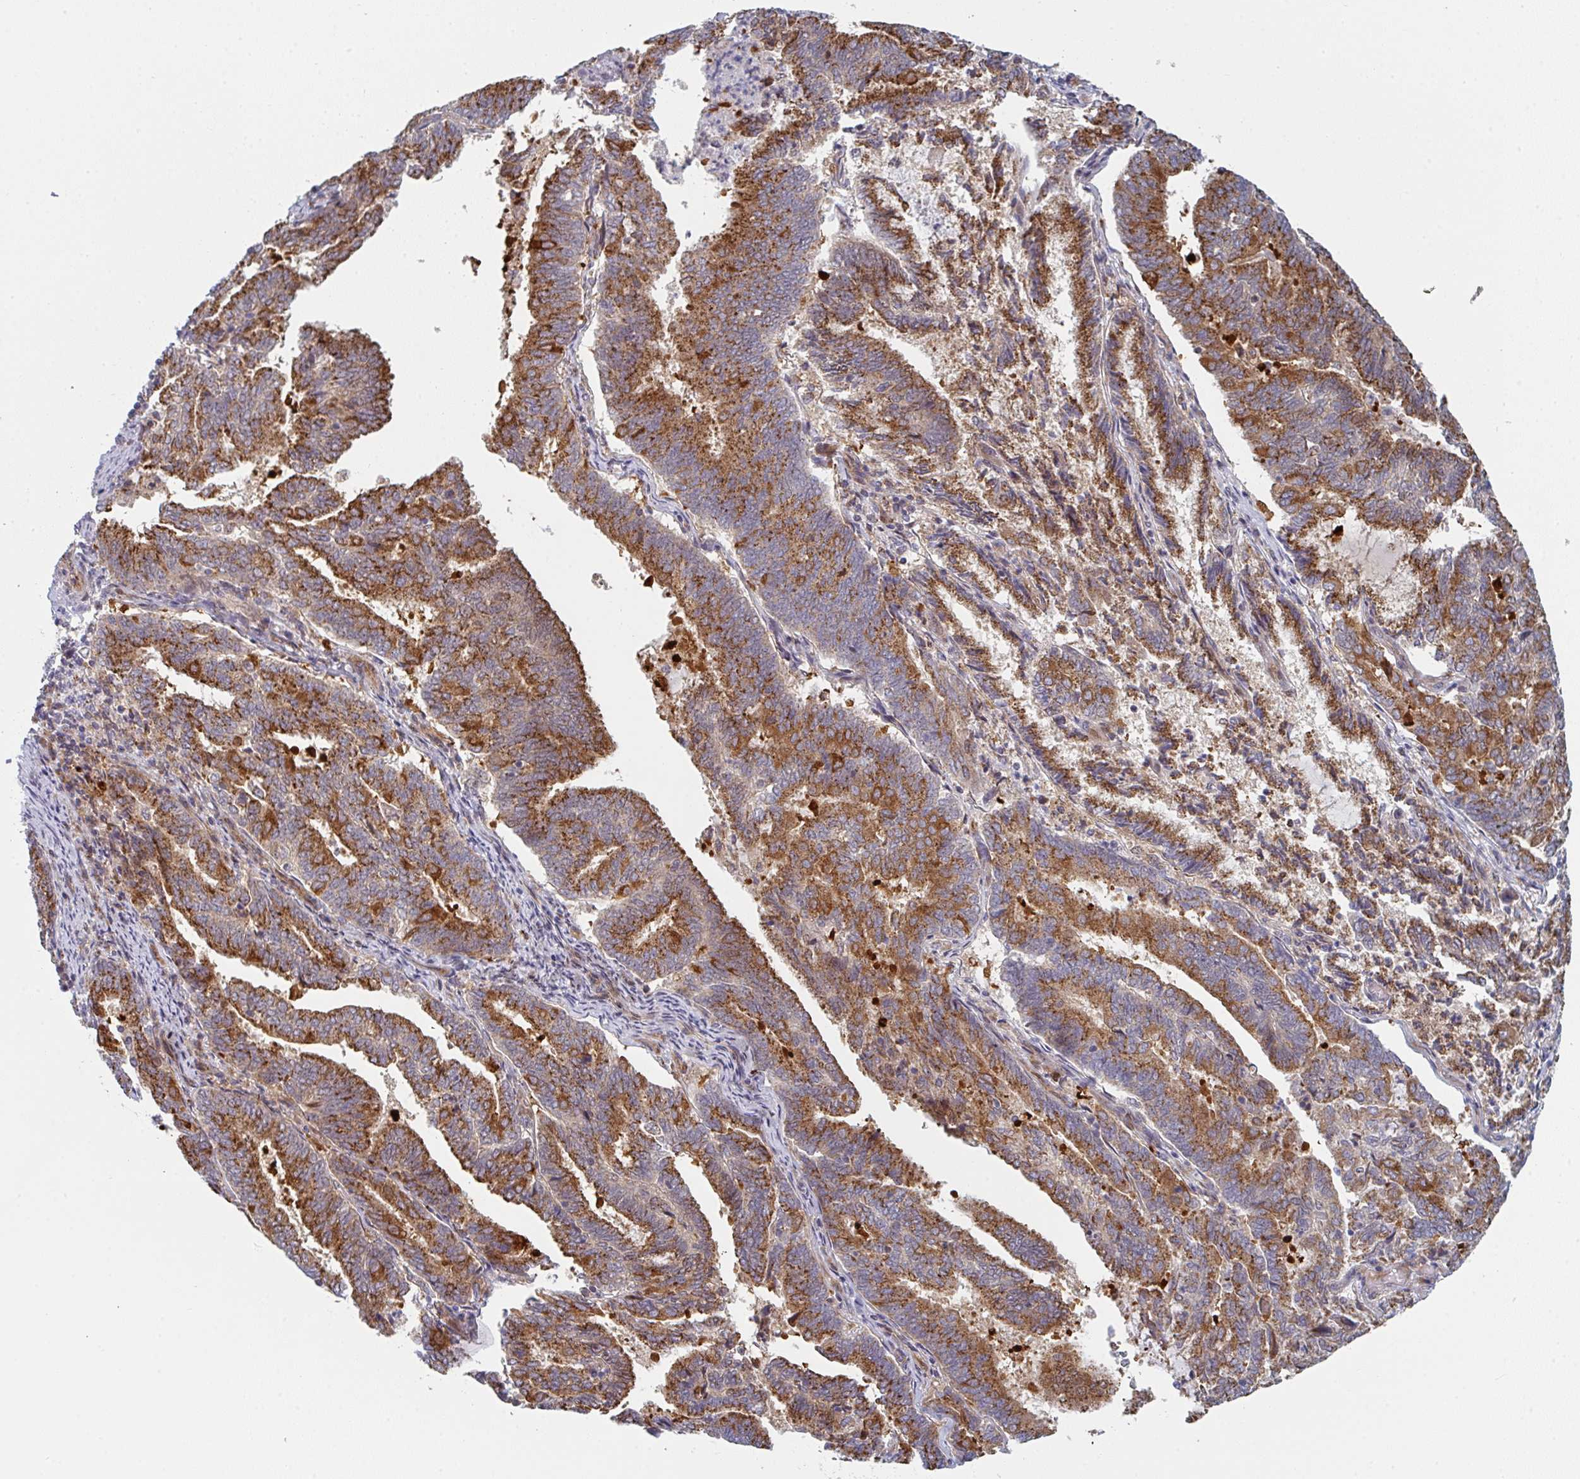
{"staining": {"intensity": "strong", "quantity": ">75%", "location": "cytoplasmic/membranous"}, "tissue": "endometrial cancer", "cell_type": "Tumor cells", "image_type": "cancer", "snomed": [{"axis": "morphology", "description": "Adenocarcinoma, NOS"}, {"axis": "topography", "description": "Endometrium"}], "caption": "Brown immunohistochemical staining in human endometrial cancer exhibits strong cytoplasmic/membranous staining in about >75% of tumor cells.", "gene": "ZNF644", "patient": {"sex": "female", "age": 80}}